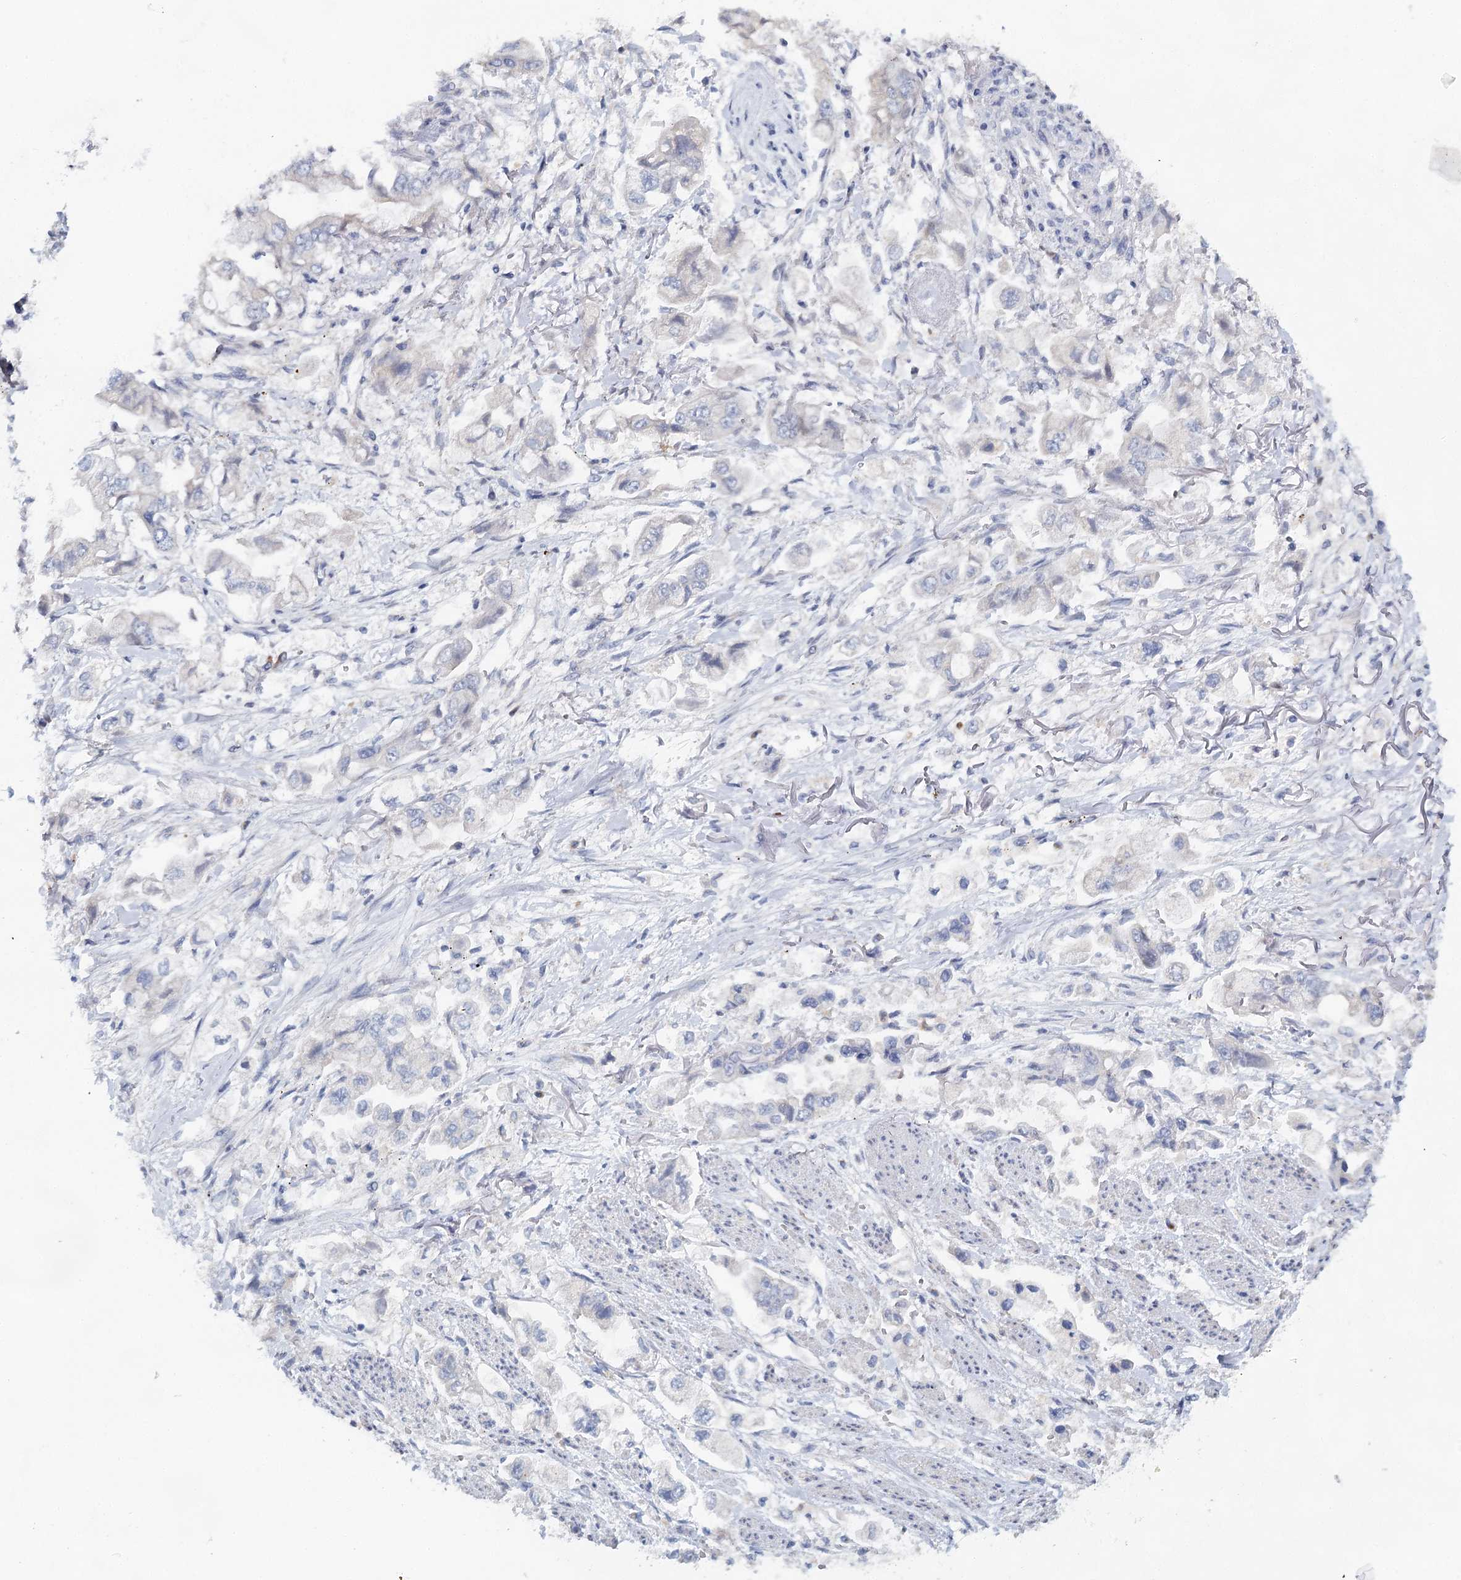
{"staining": {"intensity": "negative", "quantity": "none", "location": "none"}, "tissue": "stomach cancer", "cell_type": "Tumor cells", "image_type": "cancer", "snomed": [{"axis": "morphology", "description": "Adenocarcinoma, NOS"}, {"axis": "topography", "description": "Stomach"}], "caption": "Stomach adenocarcinoma was stained to show a protein in brown. There is no significant staining in tumor cells. (DAB (3,3'-diaminobenzidine) immunohistochemistry (IHC) with hematoxylin counter stain).", "gene": "BLTP1", "patient": {"sex": "male", "age": 62}}